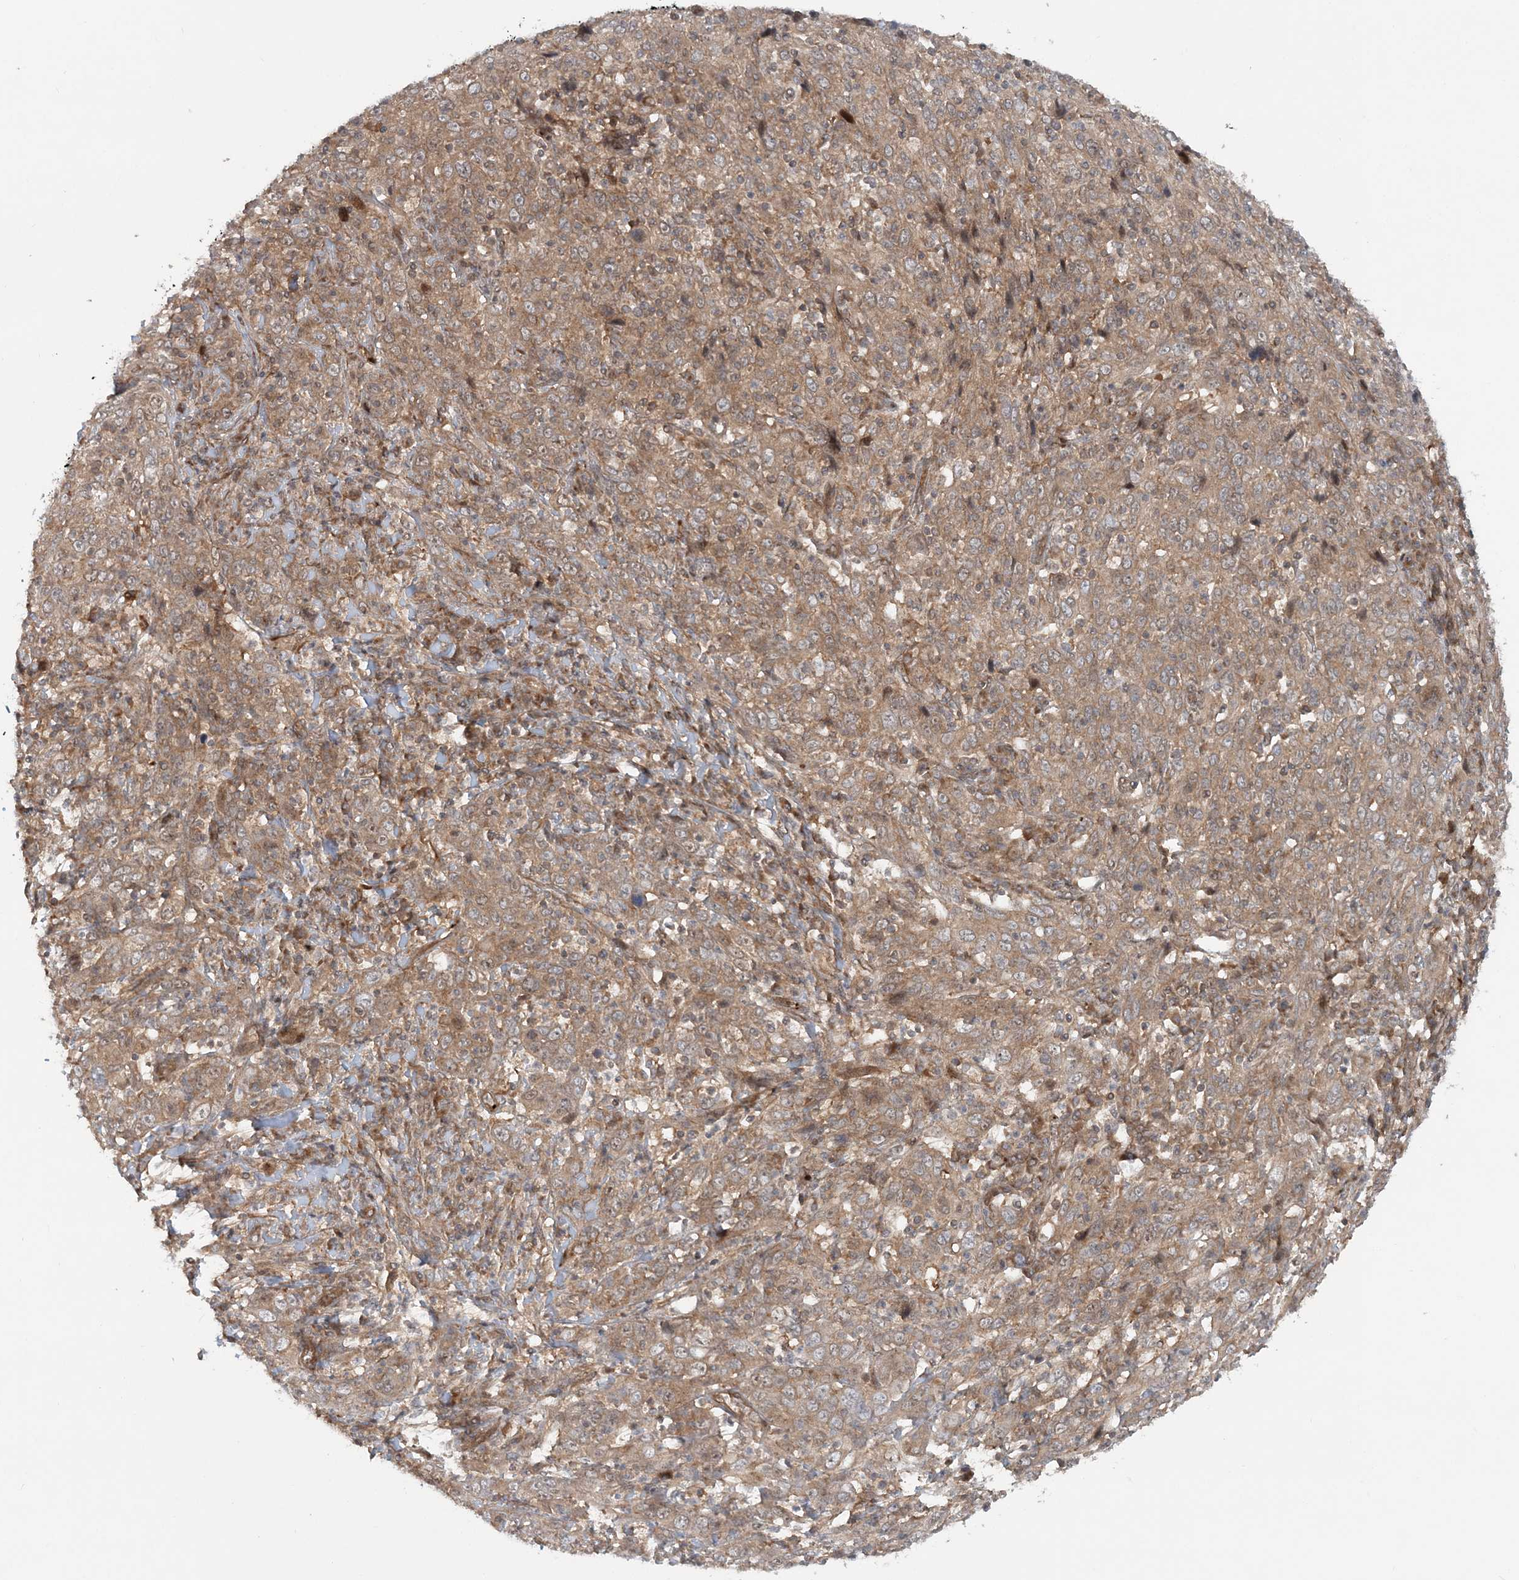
{"staining": {"intensity": "moderate", "quantity": ">75%", "location": "cytoplasmic/membranous"}, "tissue": "cervical cancer", "cell_type": "Tumor cells", "image_type": "cancer", "snomed": [{"axis": "morphology", "description": "Squamous cell carcinoma, NOS"}, {"axis": "topography", "description": "Cervix"}], "caption": "DAB immunohistochemical staining of squamous cell carcinoma (cervical) demonstrates moderate cytoplasmic/membranous protein staining in approximately >75% of tumor cells. Using DAB (3,3'-diaminobenzidine) (brown) and hematoxylin (blue) stains, captured at high magnification using brightfield microscopy.", "gene": "GEMIN5", "patient": {"sex": "female", "age": 46}}